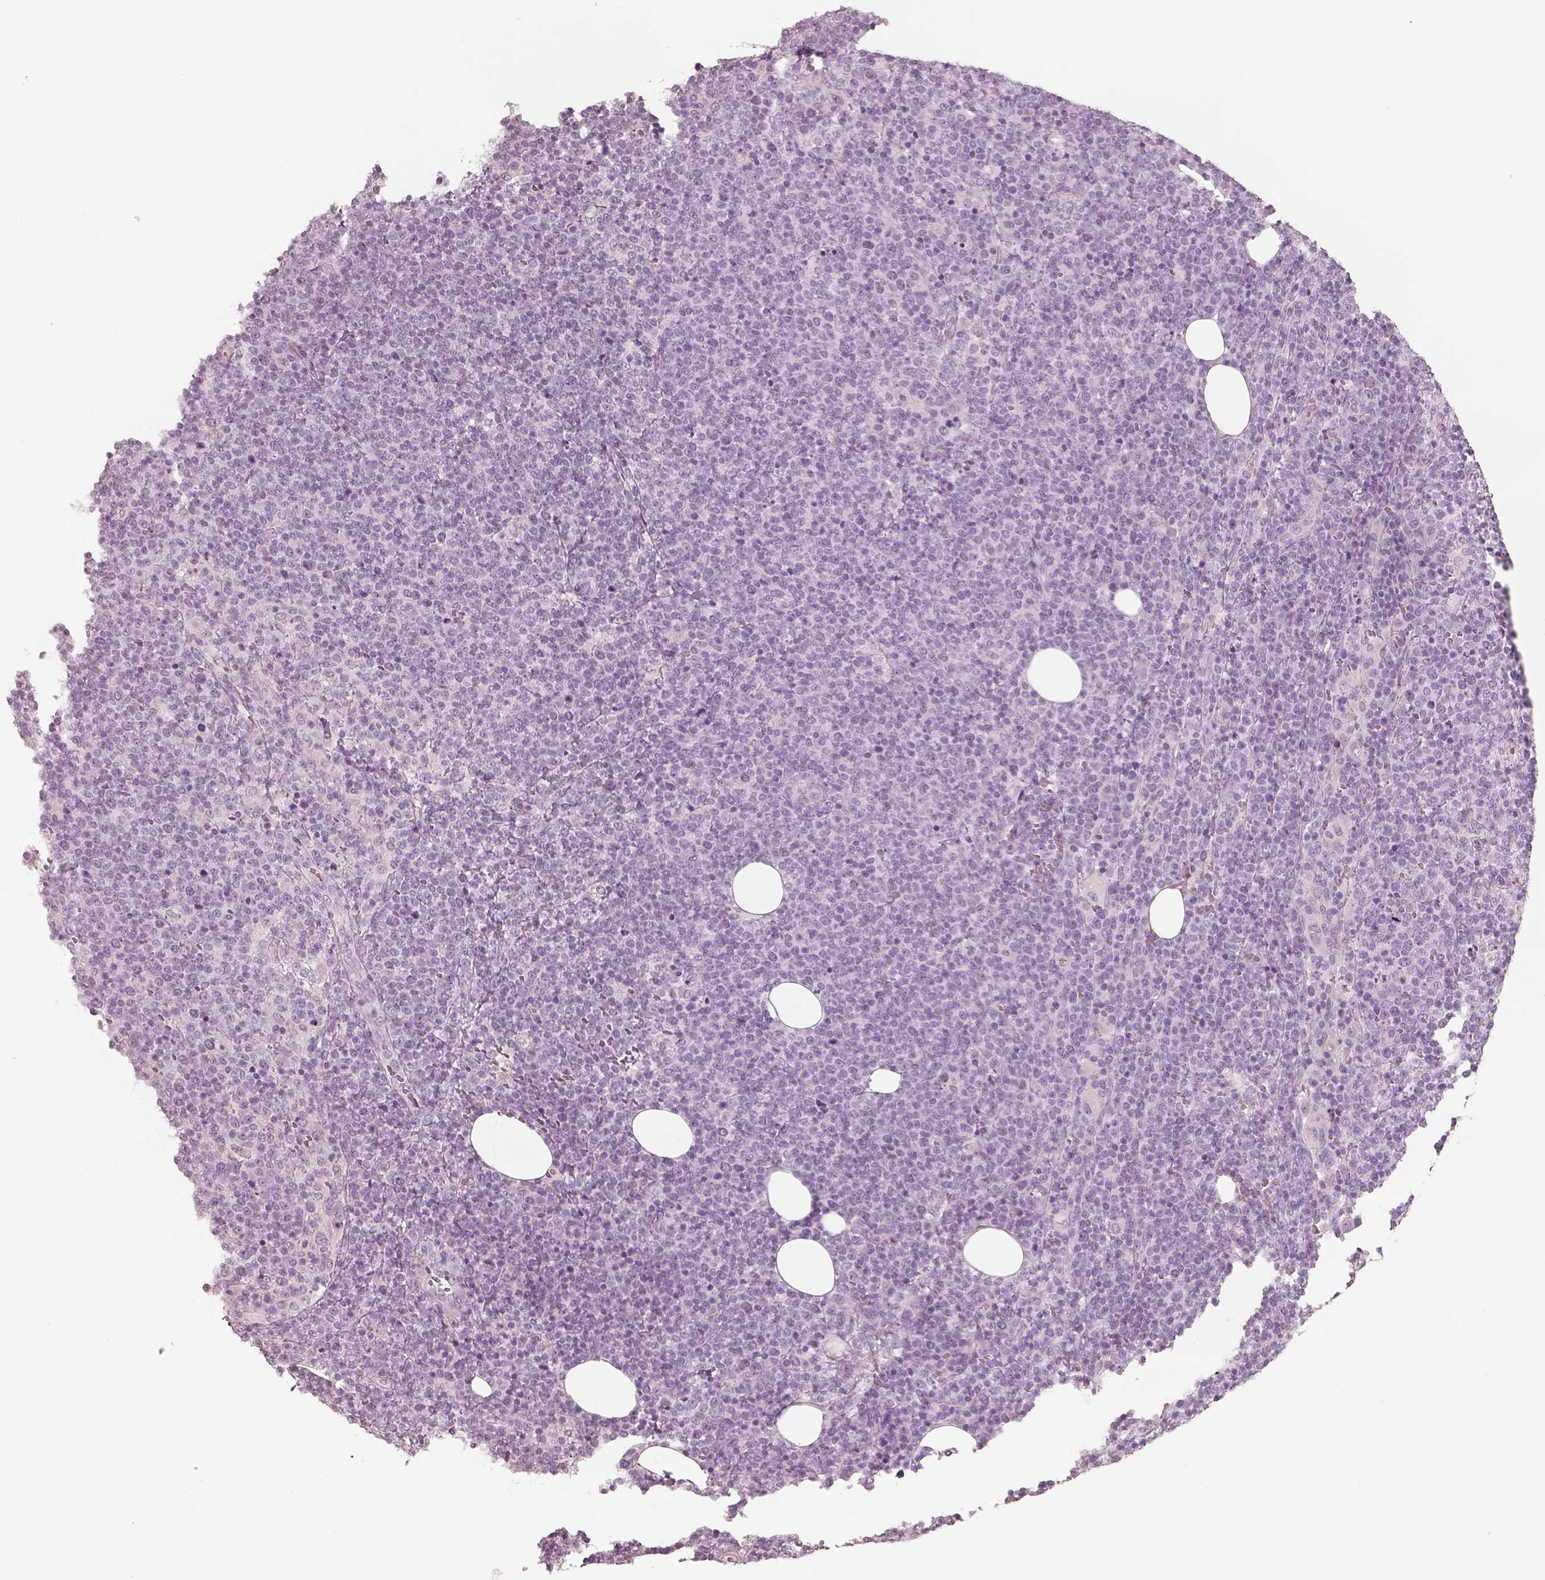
{"staining": {"intensity": "negative", "quantity": "none", "location": "none"}, "tissue": "lymphoma", "cell_type": "Tumor cells", "image_type": "cancer", "snomed": [{"axis": "morphology", "description": "Malignant lymphoma, non-Hodgkin's type, High grade"}, {"axis": "topography", "description": "Lymph node"}], "caption": "Protein analysis of high-grade malignant lymphoma, non-Hodgkin's type demonstrates no significant staining in tumor cells. (DAB (3,3'-diaminobenzidine) immunohistochemistry, high magnification).", "gene": "KRTAP24-1", "patient": {"sex": "male", "age": 61}}